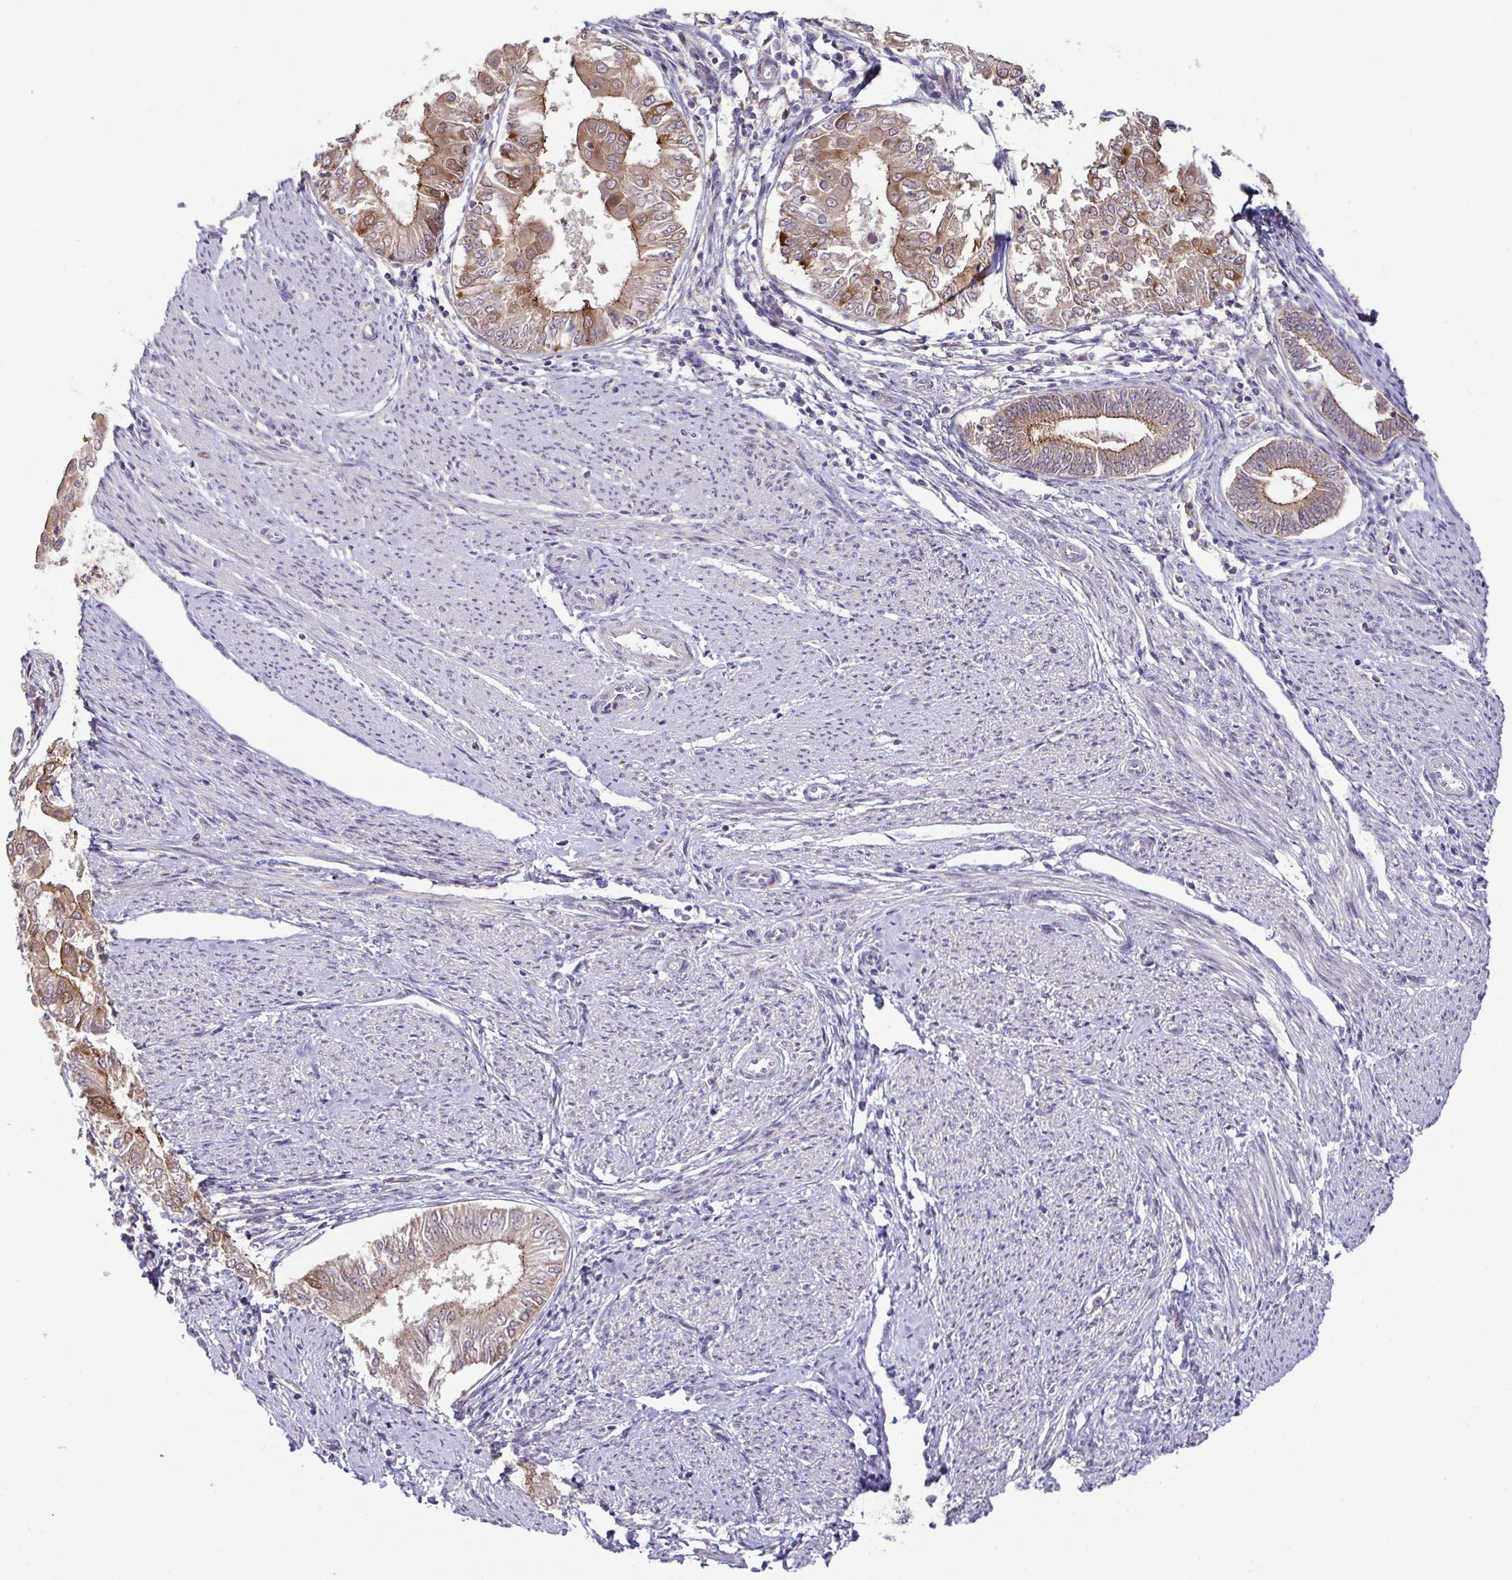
{"staining": {"intensity": "moderate", "quantity": "25%-75%", "location": "cytoplasmic/membranous"}, "tissue": "endometrial cancer", "cell_type": "Tumor cells", "image_type": "cancer", "snomed": [{"axis": "morphology", "description": "Adenocarcinoma, NOS"}, {"axis": "topography", "description": "Endometrium"}], "caption": "Endometrial cancer (adenocarcinoma) stained for a protein shows moderate cytoplasmic/membranous positivity in tumor cells.", "gene": "GSTM1", "patient": {"sex": "female", "age": 68}}